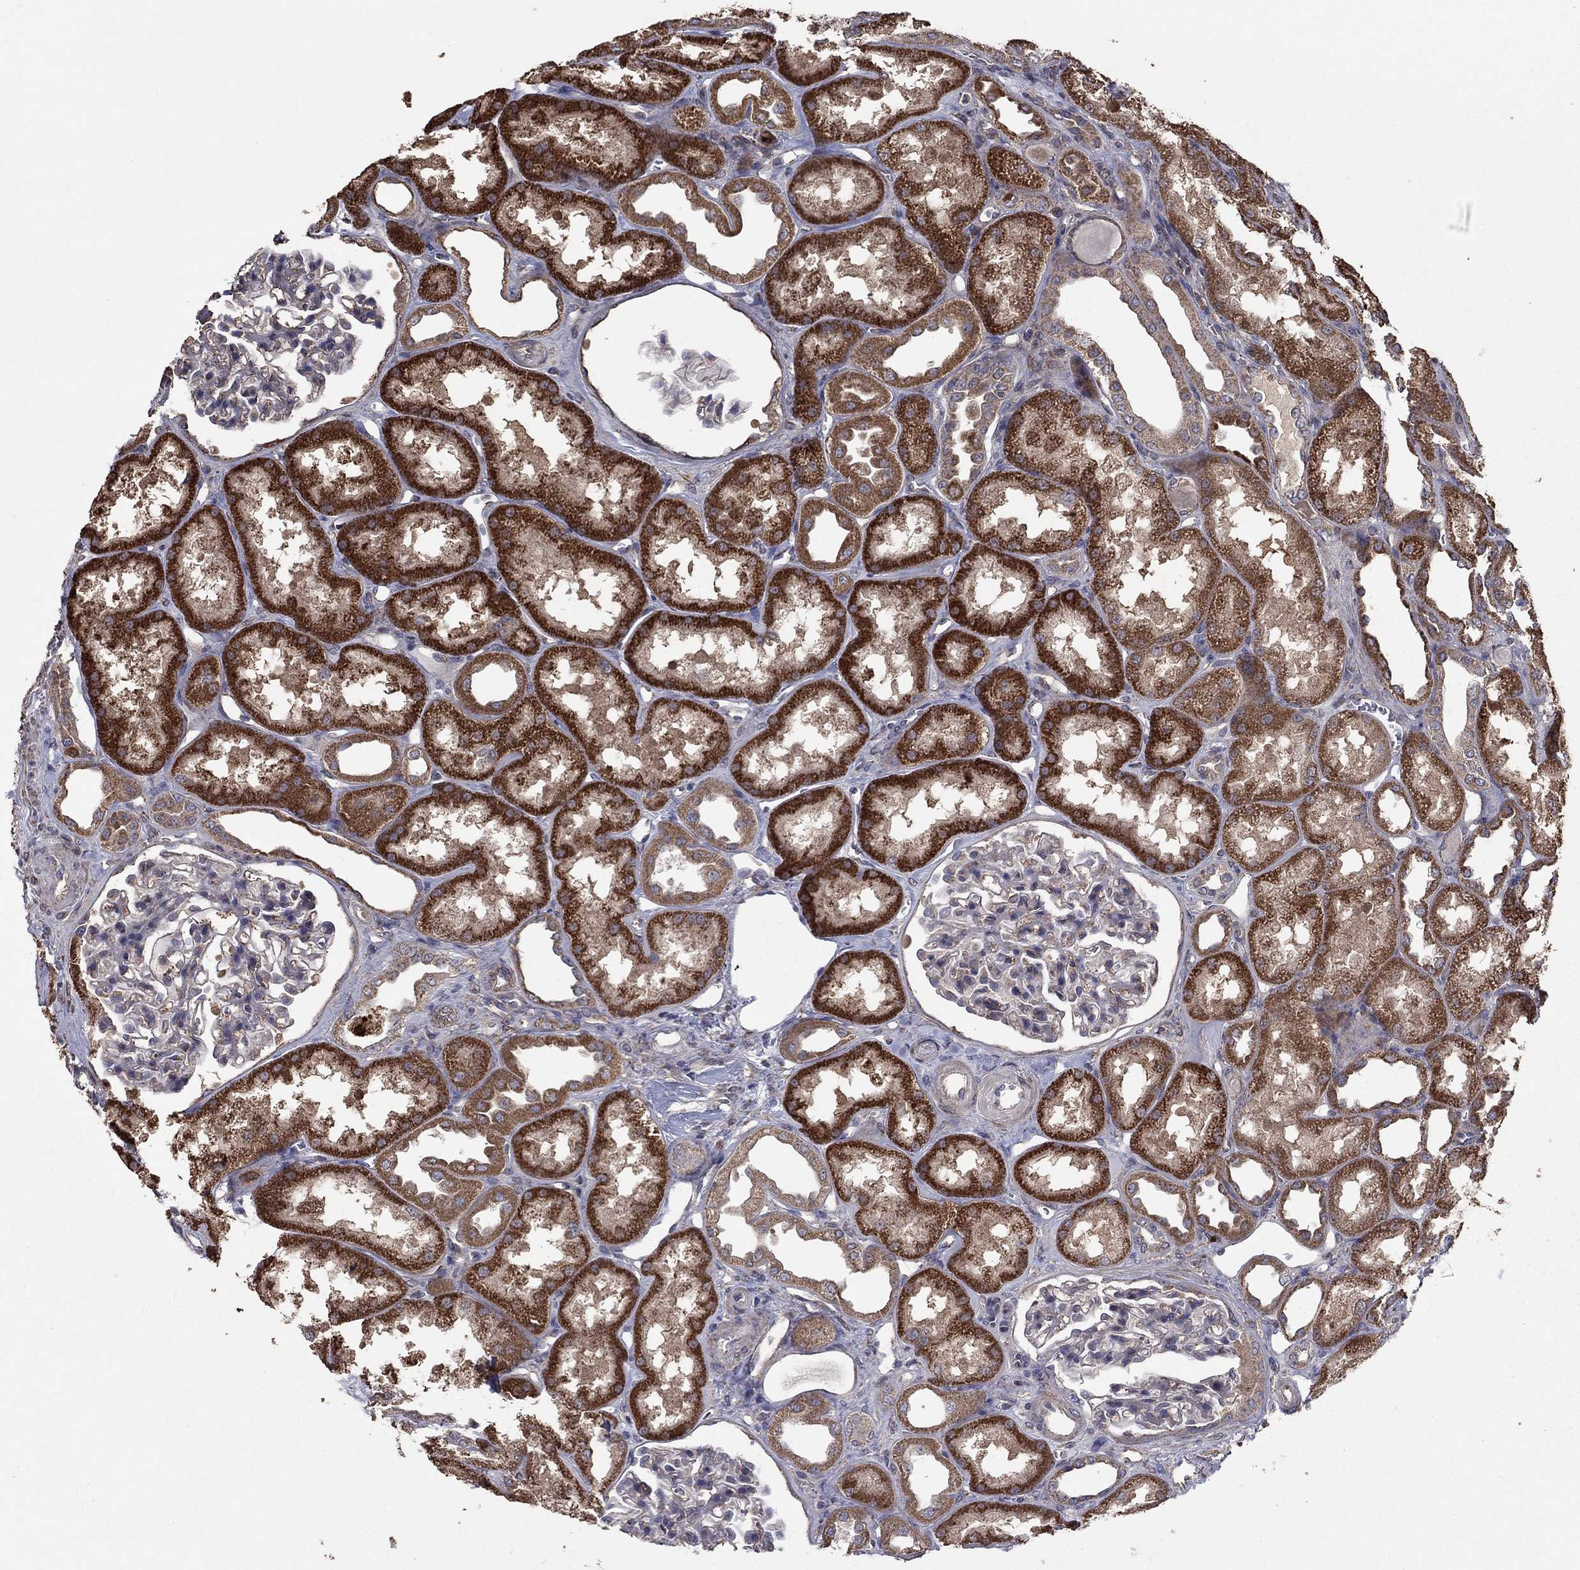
{"staining": {"intensity": "negative", "quantity": "none", "location": "none"}, "tissue": "kidney", "cell_type": "Cells in glomeruli", "image_type": "normal", "snomed": [{"axis": "morphology", "description": "Normal tissue, NOS"}, {"axis": "topography", "description": "Kidney"}], "caption": "Micrograph shows no protein staining in cells in glomeruli of benign kidney. The staining was performed using DAB to visualize the protein expression in brown, while the nuclei were stained in blue with hematoxylin (Magnification: 20x).", "gene": "FLT4", "patient": {"sex": "male", "age": 61}}